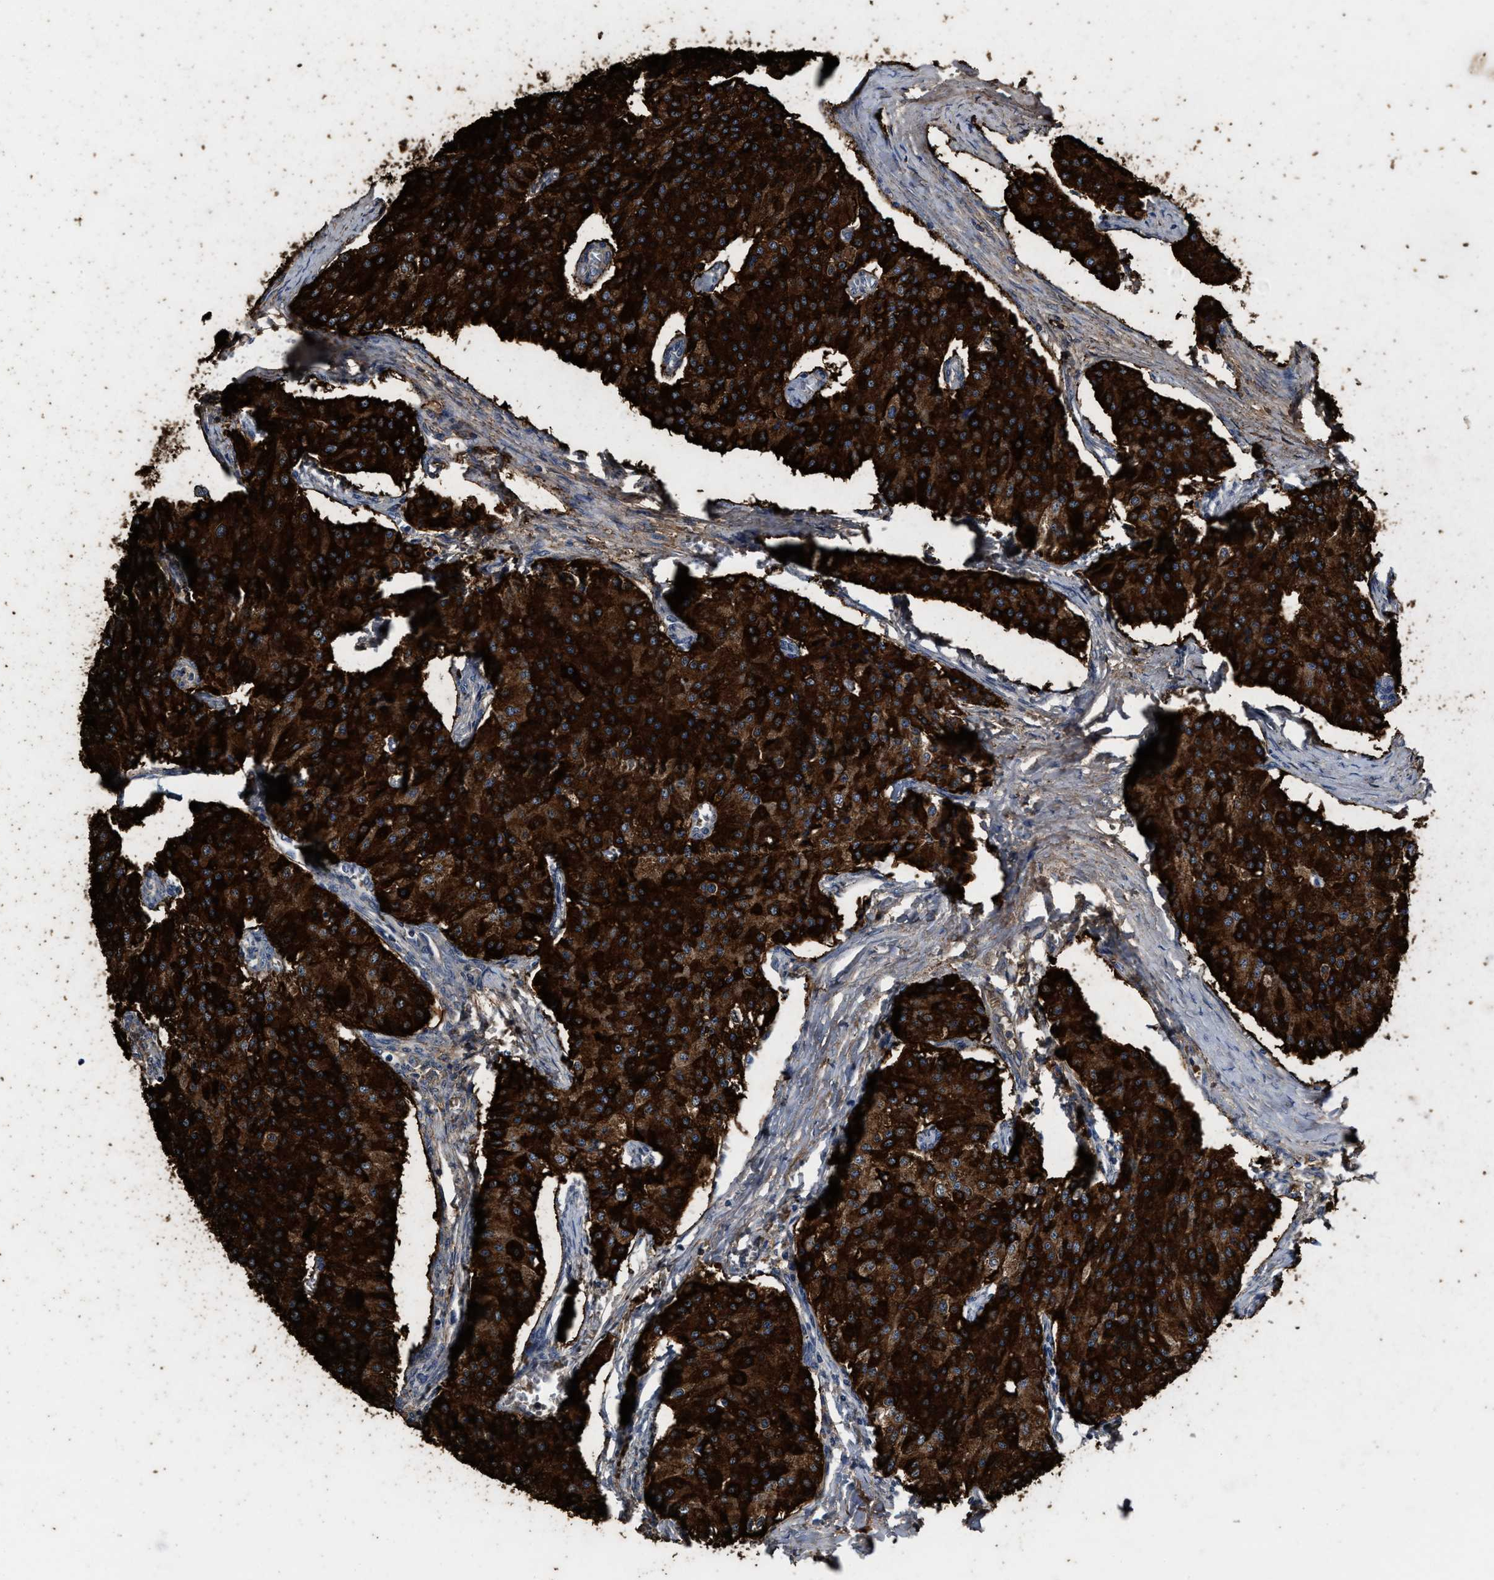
{"staining": {"intensity": "strong", "quantity": ">75%", "location": "cytoplasmic/membranous"}, "tissue": "carcinoid", "cell_type": "Tumor cells", "image_type": "cancer", "snomed": [{"axis": "morphology", "description": "Carcinoid, malignant, NOS"}, {"axis": "topography", "description": "Colon"}], "caption": "Approximately >75% of tumor cells in carcinoid reveal strong cytoplasmic/membranous protein positivity as visualized by brown immunohistochemical staining.", "gene": "KIF12", "patient": {"sex": "female", "age": 52}}